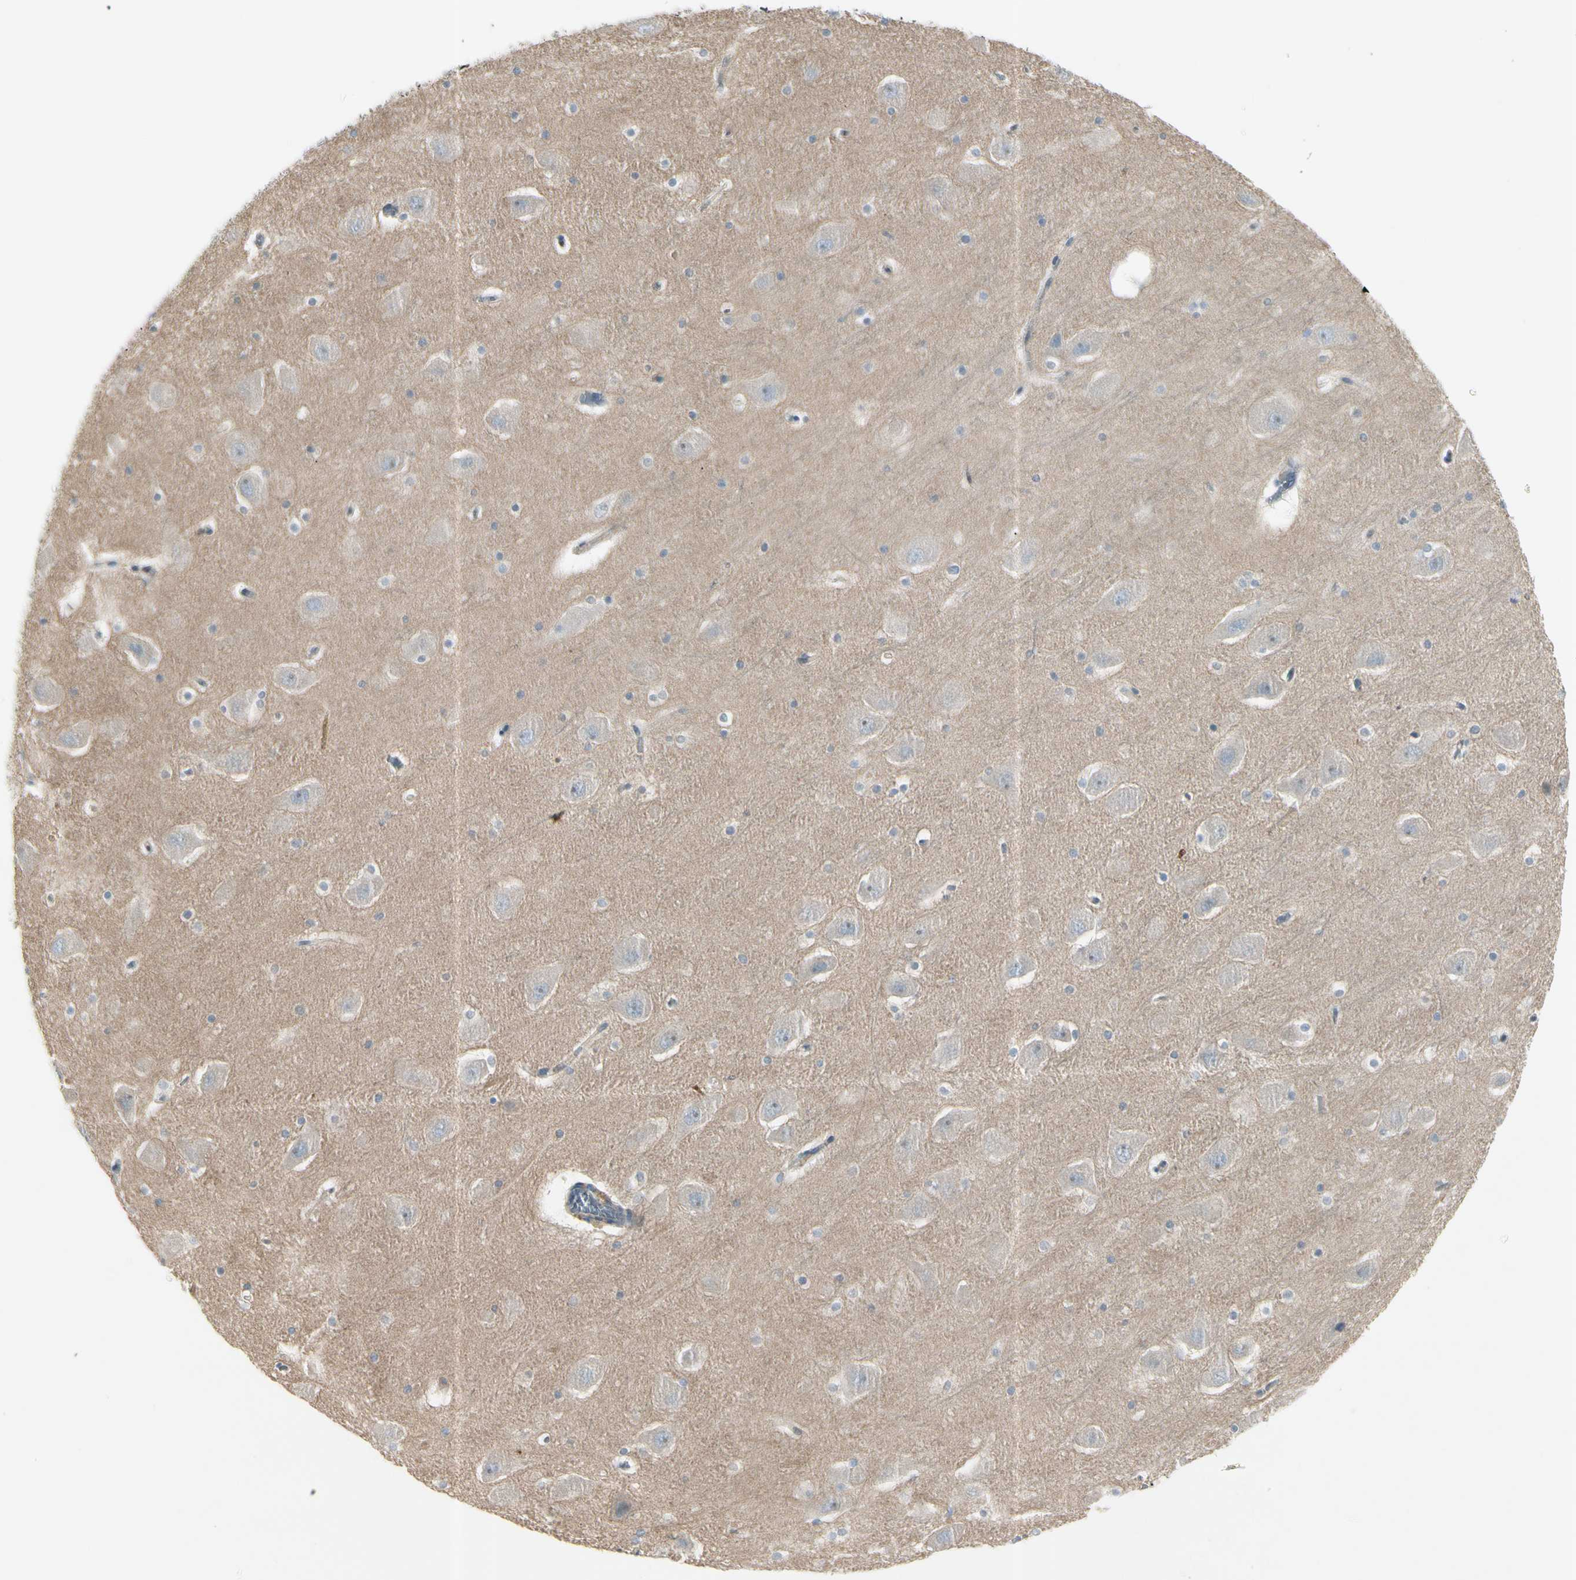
{"staining": {"intensity": "negative", "quantity": "none", "location": "none"}, "tissue": "hippocampus", "cell_type": "Glial cells", "image_type": "normal", "snomed": [{"axis": "morphology", "description": "Normal tissue, NOS"}, {"axis": "topography", "description": "Hippocampus"}], "caption": "DAB (3,3'-diaminobenzidine) immunohistochemical staining of benign hippocampus reveals no significant staining in glial cells. (DAB immunohistochemistry, high magnification).", "gene": "CYP2E1", "patient": {"sex": "male", "age": 45}}